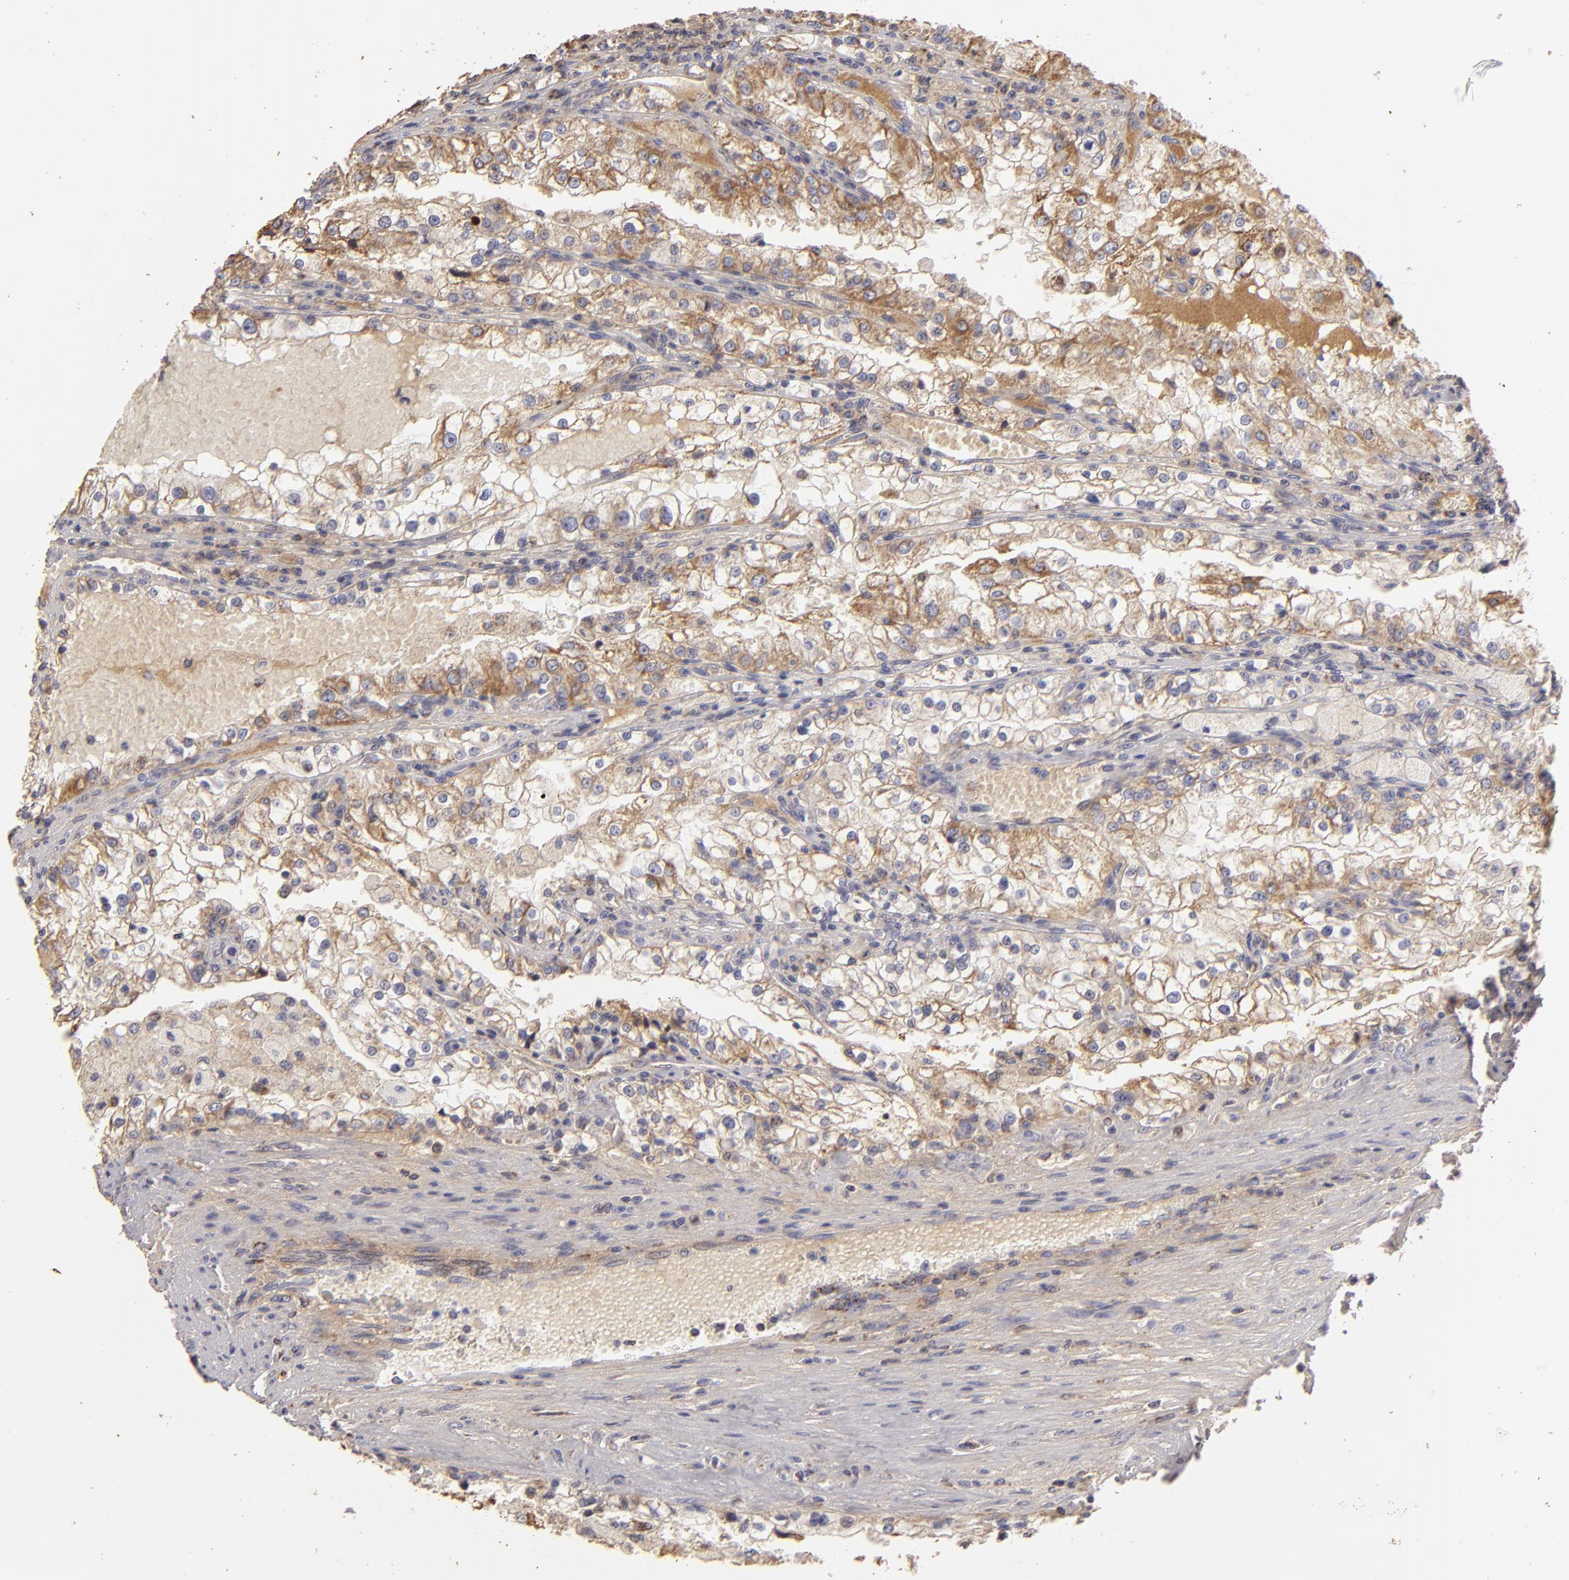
{"staining": {"intensity": "moderate", "quantity": ">75%", "location": "cytoplasmic/membranous"}, "tissue": "renal cancer", "cell_type": "Tumor cells", "image_type": "cancer", "snomed": [{"axis": "morphology", "description": "Adenocarcinoma, NOS"}, {"axis": "topography", "description": "Kidney"}], "caption": "Immunohistochemical staining of human adenocarcinoma (renal) exhibits medium levels of moderate cytoplasmic/membranous protein positivity in approximately >75% of tumor cells. Nuclei are stained in blue.", "gene": "CFB", "patient": {"sex": "female", "age": 74}}